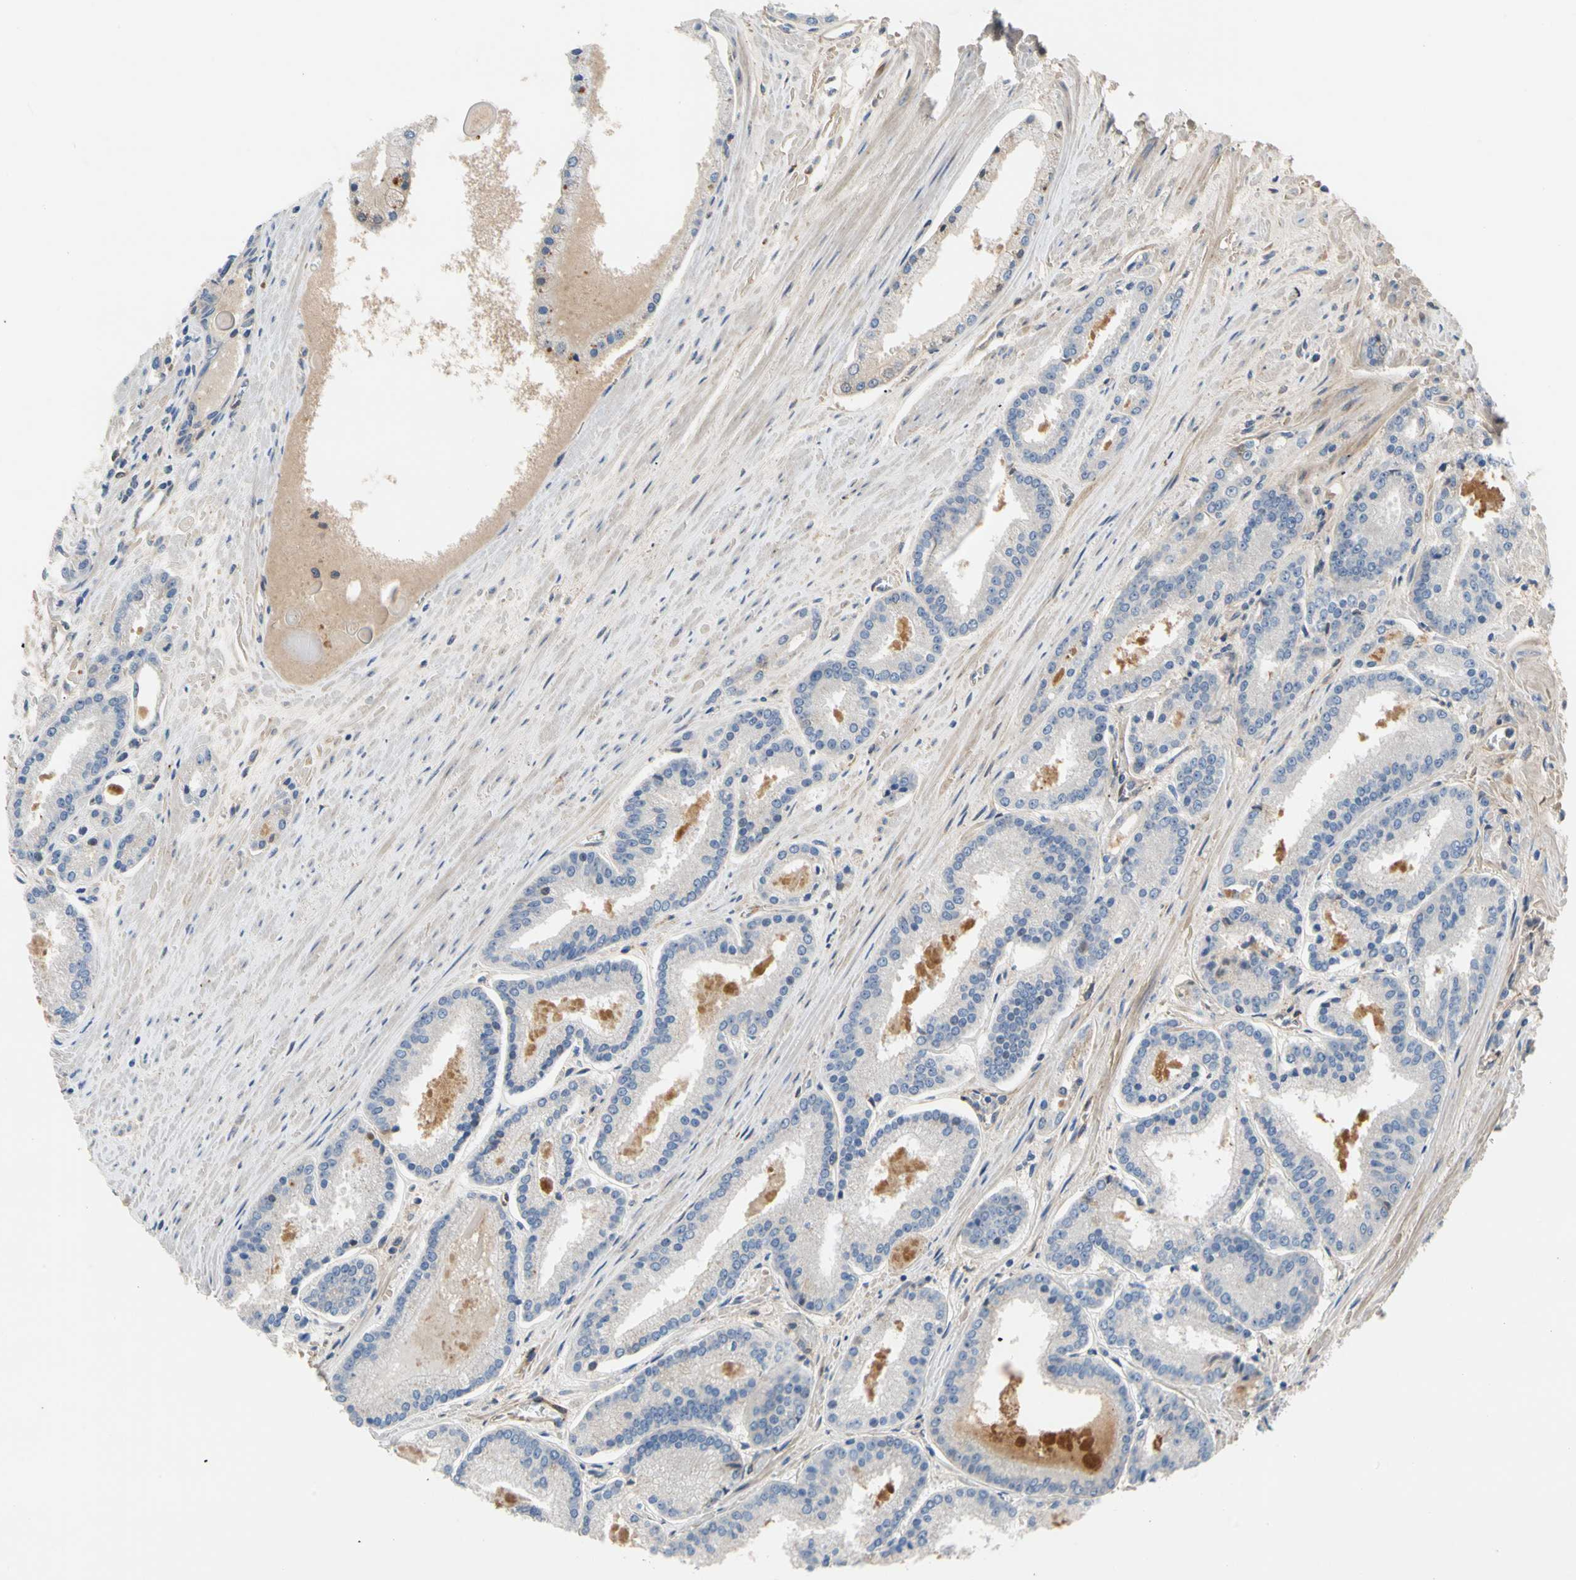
{"staining": {"intensity": "negative", "quantity": "none", "location": "none"}, "tissue": "prostate cancer", "cell_type": "Tumor cells", "image_type": "cancer", "snomed": [{"axis": "morphology", "description": "Adenocarcinoma, Low grade"}, {"axis": "topography", "description": "Prostate"}], "caption": "Immunohistochemistry histopathology image of human prostate cancer stained for a protein (brown), which exhibits no staining in tumor cells.", "gene": "ENTREP3", "patient": {"sex": "male", "age": 59}}